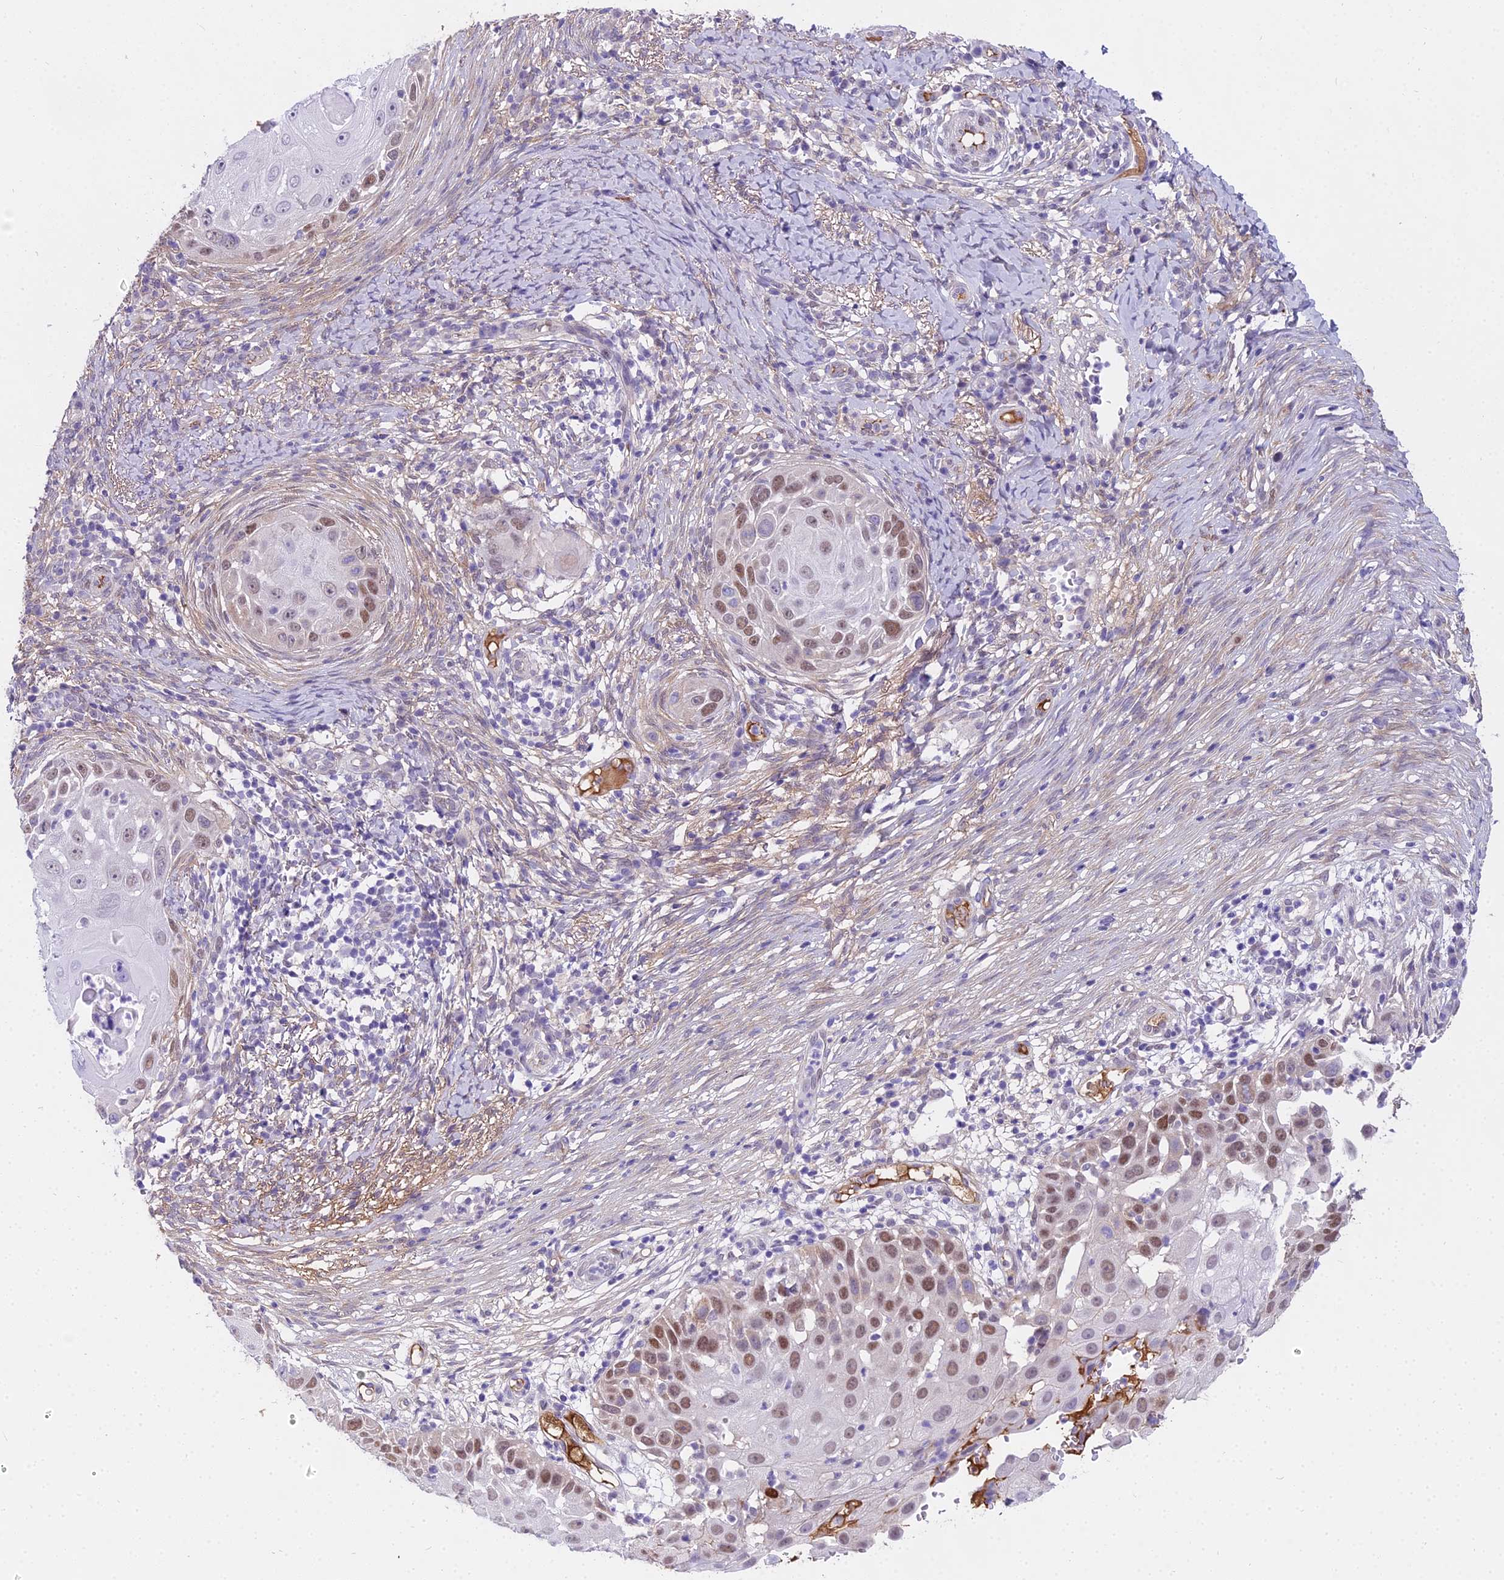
{"staining": {"intensity": "moderate", "quantity": "25%-75%", "location": "nuclear"}, "tissue": "skin cancer", "cell_type": "Tumor cells", "image_type": "cancer", "snomed": [{"axis": "morphology", "description": "Squamous cell carcinoma, NOS"}, {"axis": "topography", "description": "Skin"}], "caption": "Immunohistochemistry of skin cancer (squamous cell carcinoma) demonstrates medium levels of moderate nuclear expression in approximately 25%-75% of tumor cells. (IHC, brightfield microscopy, high magnification).", "gene": "MAT2A", "patient": {"sex": "female", "age": 44}}